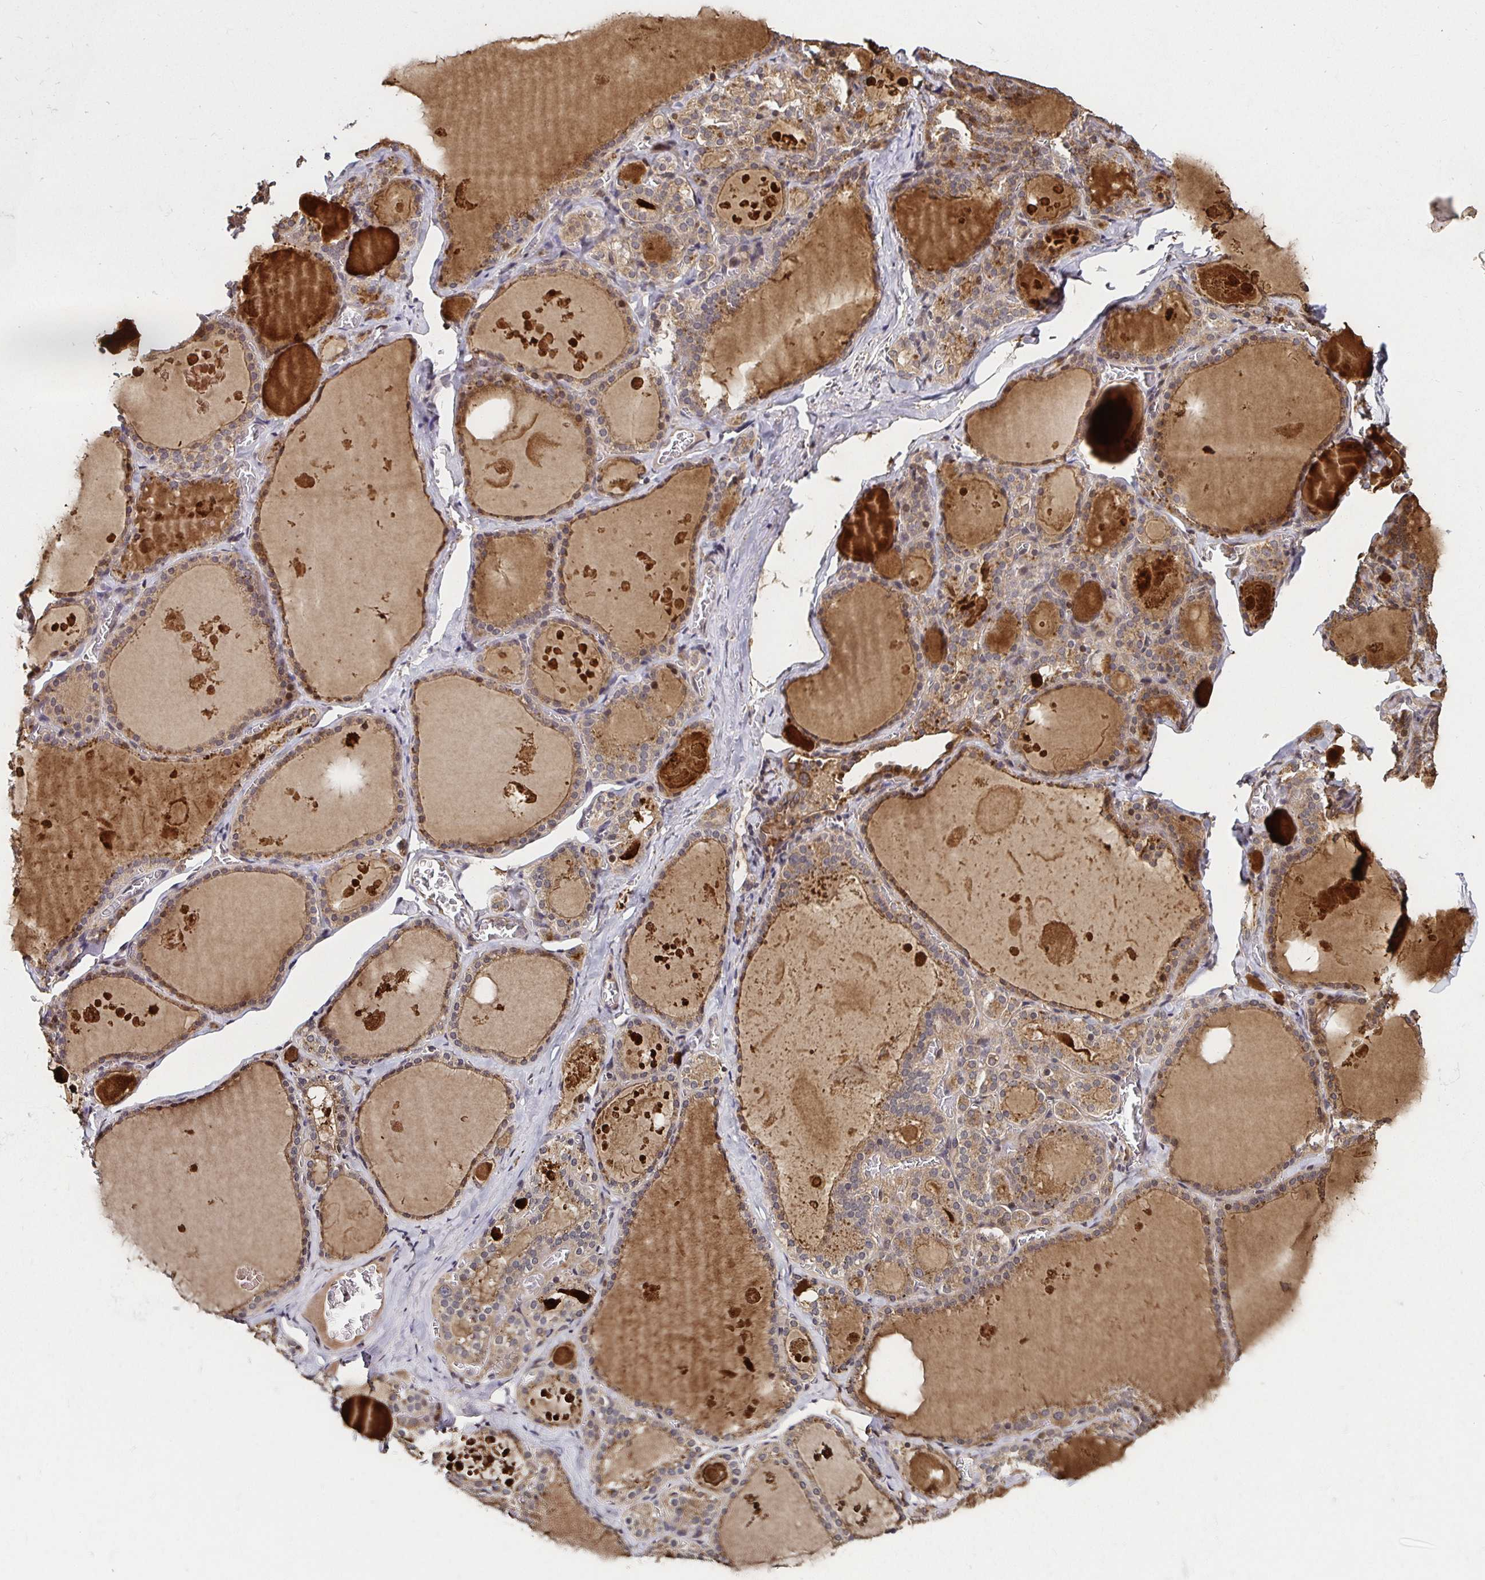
{"staining": {"intensity": "moderate", "quantity": ">75%", "location": "cytoplasmic/membranous"}, "tissue": "thyroid gland", "cell_type": "Glandular cells", "image_type": "normal", "snomed": [{"axis": "morphology", "description": "Normal tissue, NOS"}, {"axis": "topography", "description": "Thyroid gland"}], "caption": "High-magnification brightfield microscopy of normal thyroid gland stained with DAB (3,3'-diaminobenzidine) (brown) and counterstained with hematoxylin (blue). glandular cells exhibit moderate cytoplasmic/membranous positivity is identified in about>75% of cells.", "gene": "SMYD3", "patient": {"sex": "male", "age": 56}}